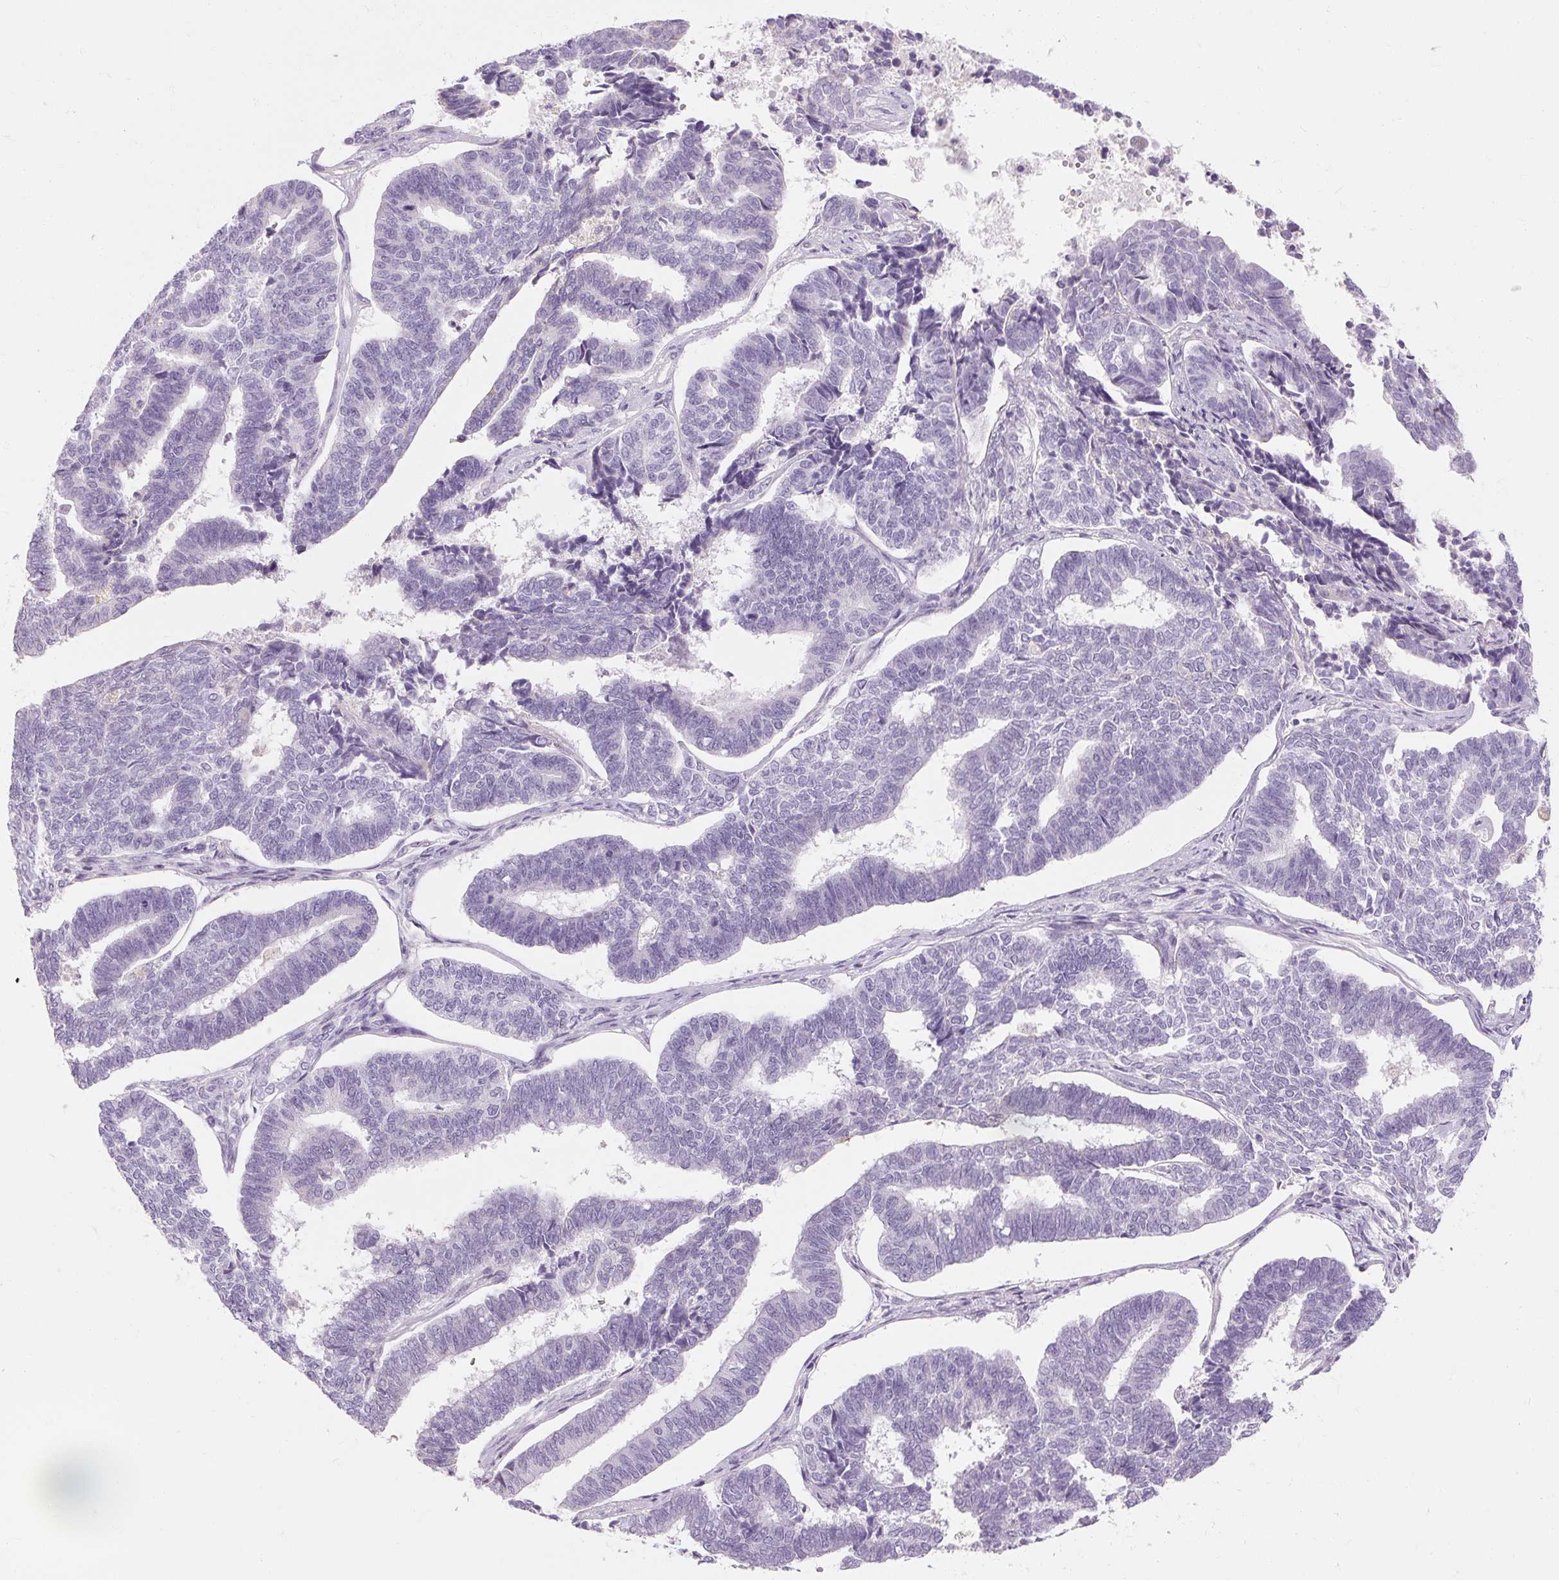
{"staining": {"intensity": "negative", "quantity": "none", "location": "none"}, "tissue": "endometrial cancer", "cell_type": "Tumor cells", "image_type": "cancer", "snomed": [{"axis": "morphology", "description": "Adenocarcinoma, NOS"}, {"axis": "topography", "description": "Endometrium"}], "caption": "This micrograph is of endometrial adenocarcinoma stained with immunohistochemistry to label a protein in brown with the nuclei are counter-stained blue. There is no expression in tumor cells.", "gene": "NFE2L3", "patient": {"sex": "female", "age": 70}}